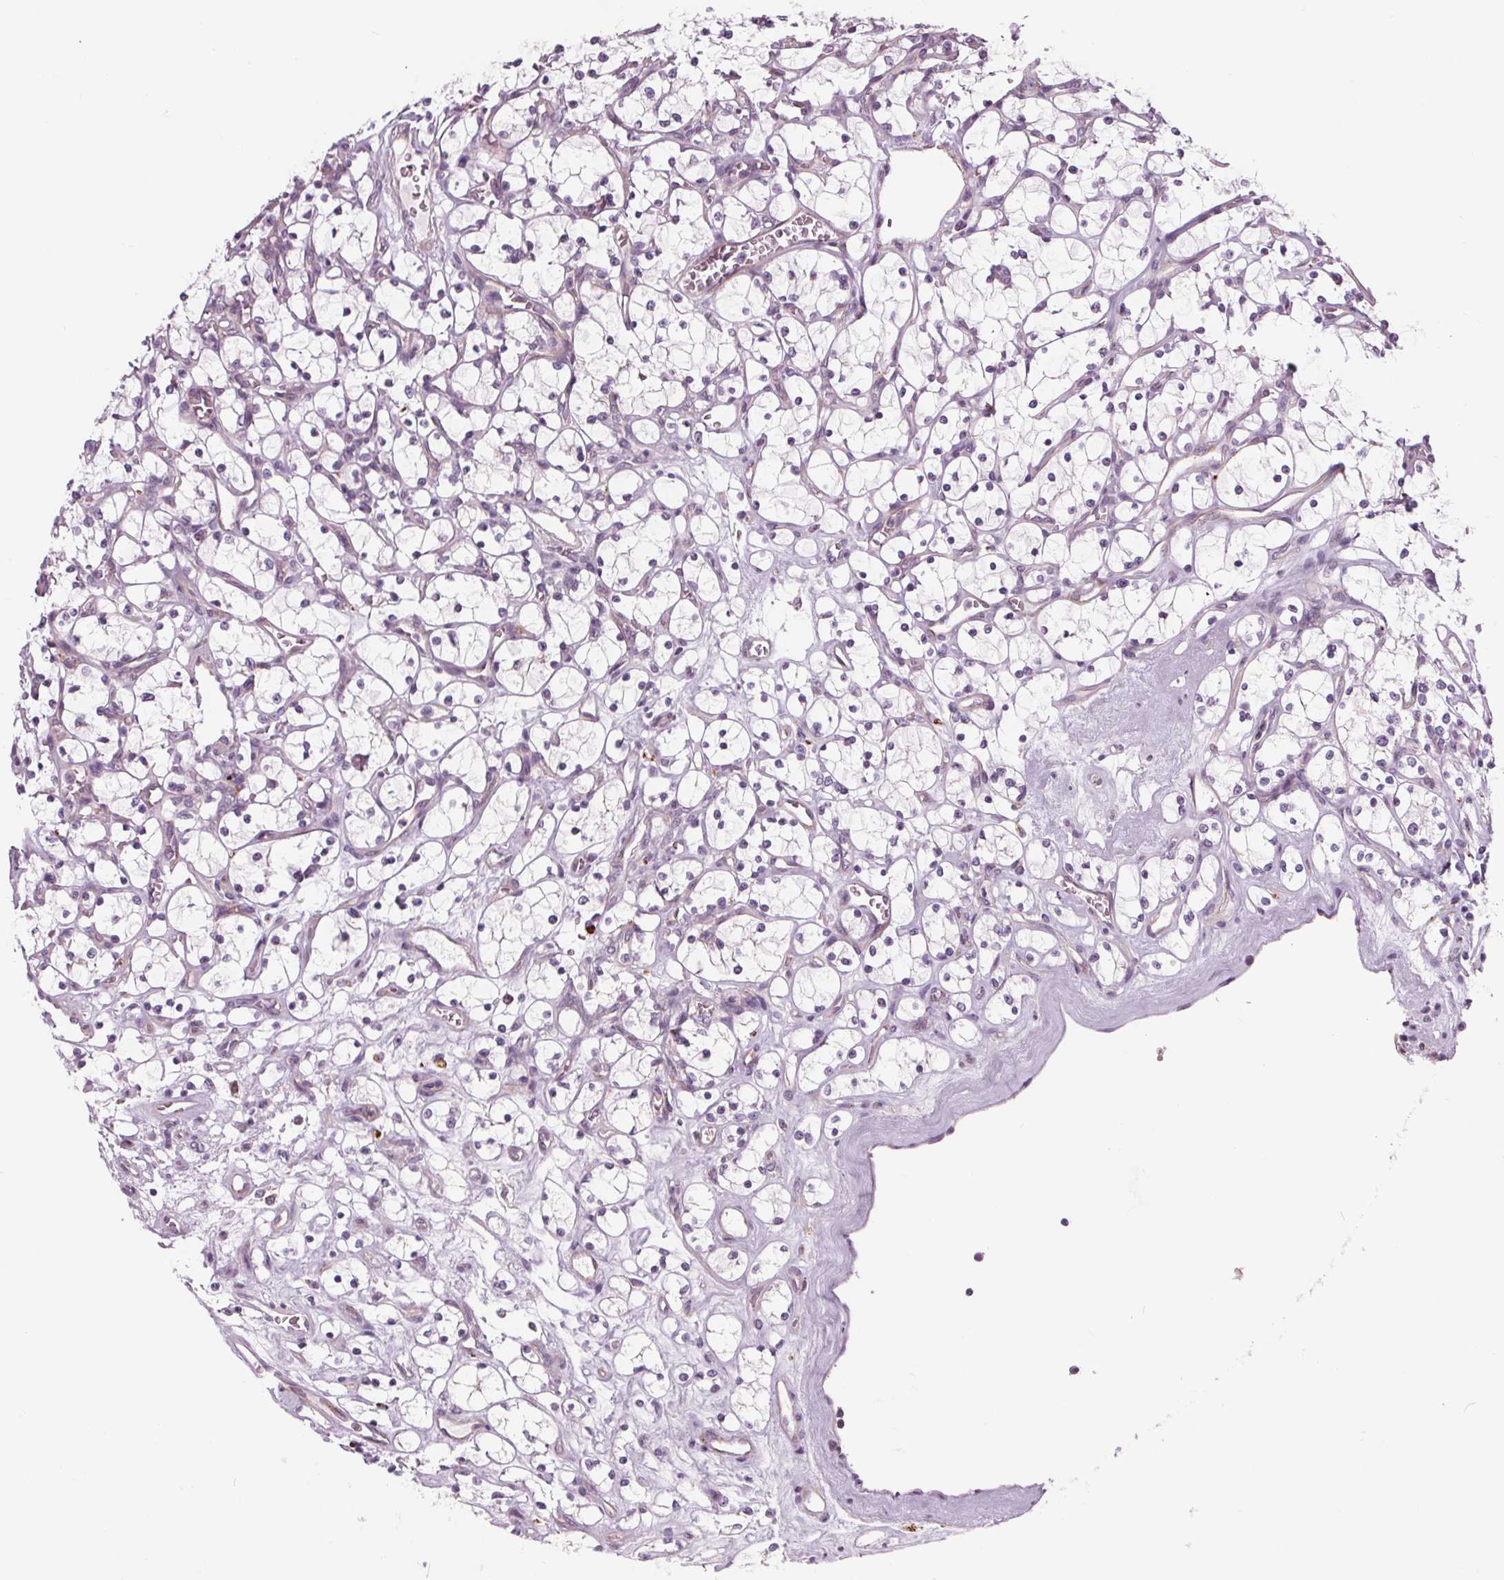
{"staining": {"intensity": "negative", "quantity": "none", "location": "none"}, "tissue": "renal cancer", "cell_type": "Tumor cells", "image_type": "cancer", "snomed": [{"axis": "morphology", "description": "Adenocarcinoma, NOS"}, {"axis": "topography", "description": "Kidney"}], "caption": "This is a image of IHC staining of adenocarcinoma (renal), which shows no positivity in tumor cells.", "gene": "SAMD5", "patient": {"sex": "female", "age": 69}}